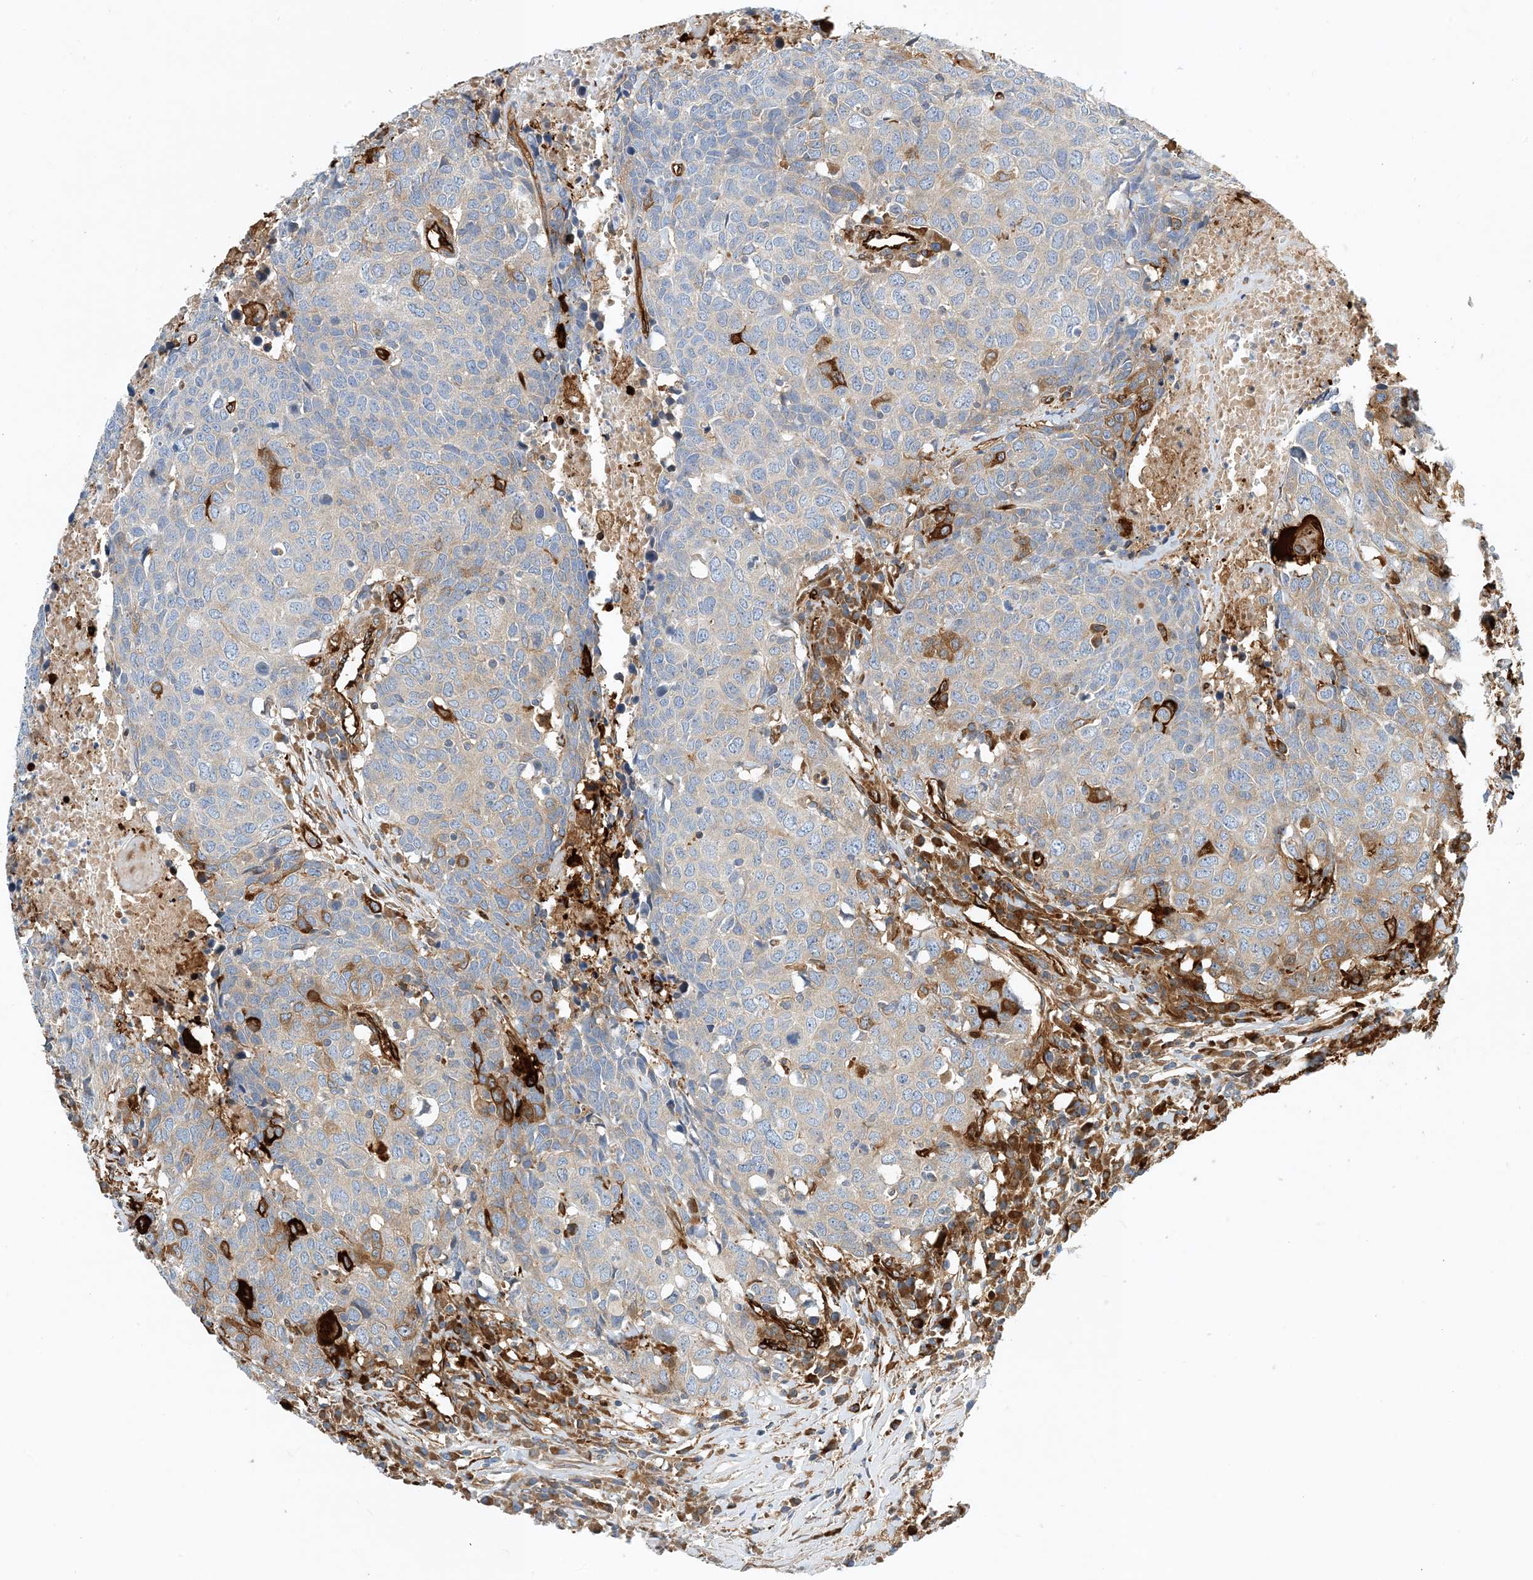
{"staining": {"intensity": "moderate", "quantity": "<25%", "location": "cytoplasmic/membranous"}, "tissue": "head and neck cancer", "cell_type": "Tumor cells", "image_type": "cancer", "snomed": [{"axis": "morphology", "description": "Squamous cell carcinoma, NOS"}, {"axis": "topography", "description": "Head-Neck"}], "caption": "Brown immunohistochemical staining in human head and neck cancer (squamous cell carcinoma) displays moderate cytoplasmic/membranous staining in about <25% of tumor cells.", "gene": "PCDHA2", "patient": {"sex": "male", "age": 66}}